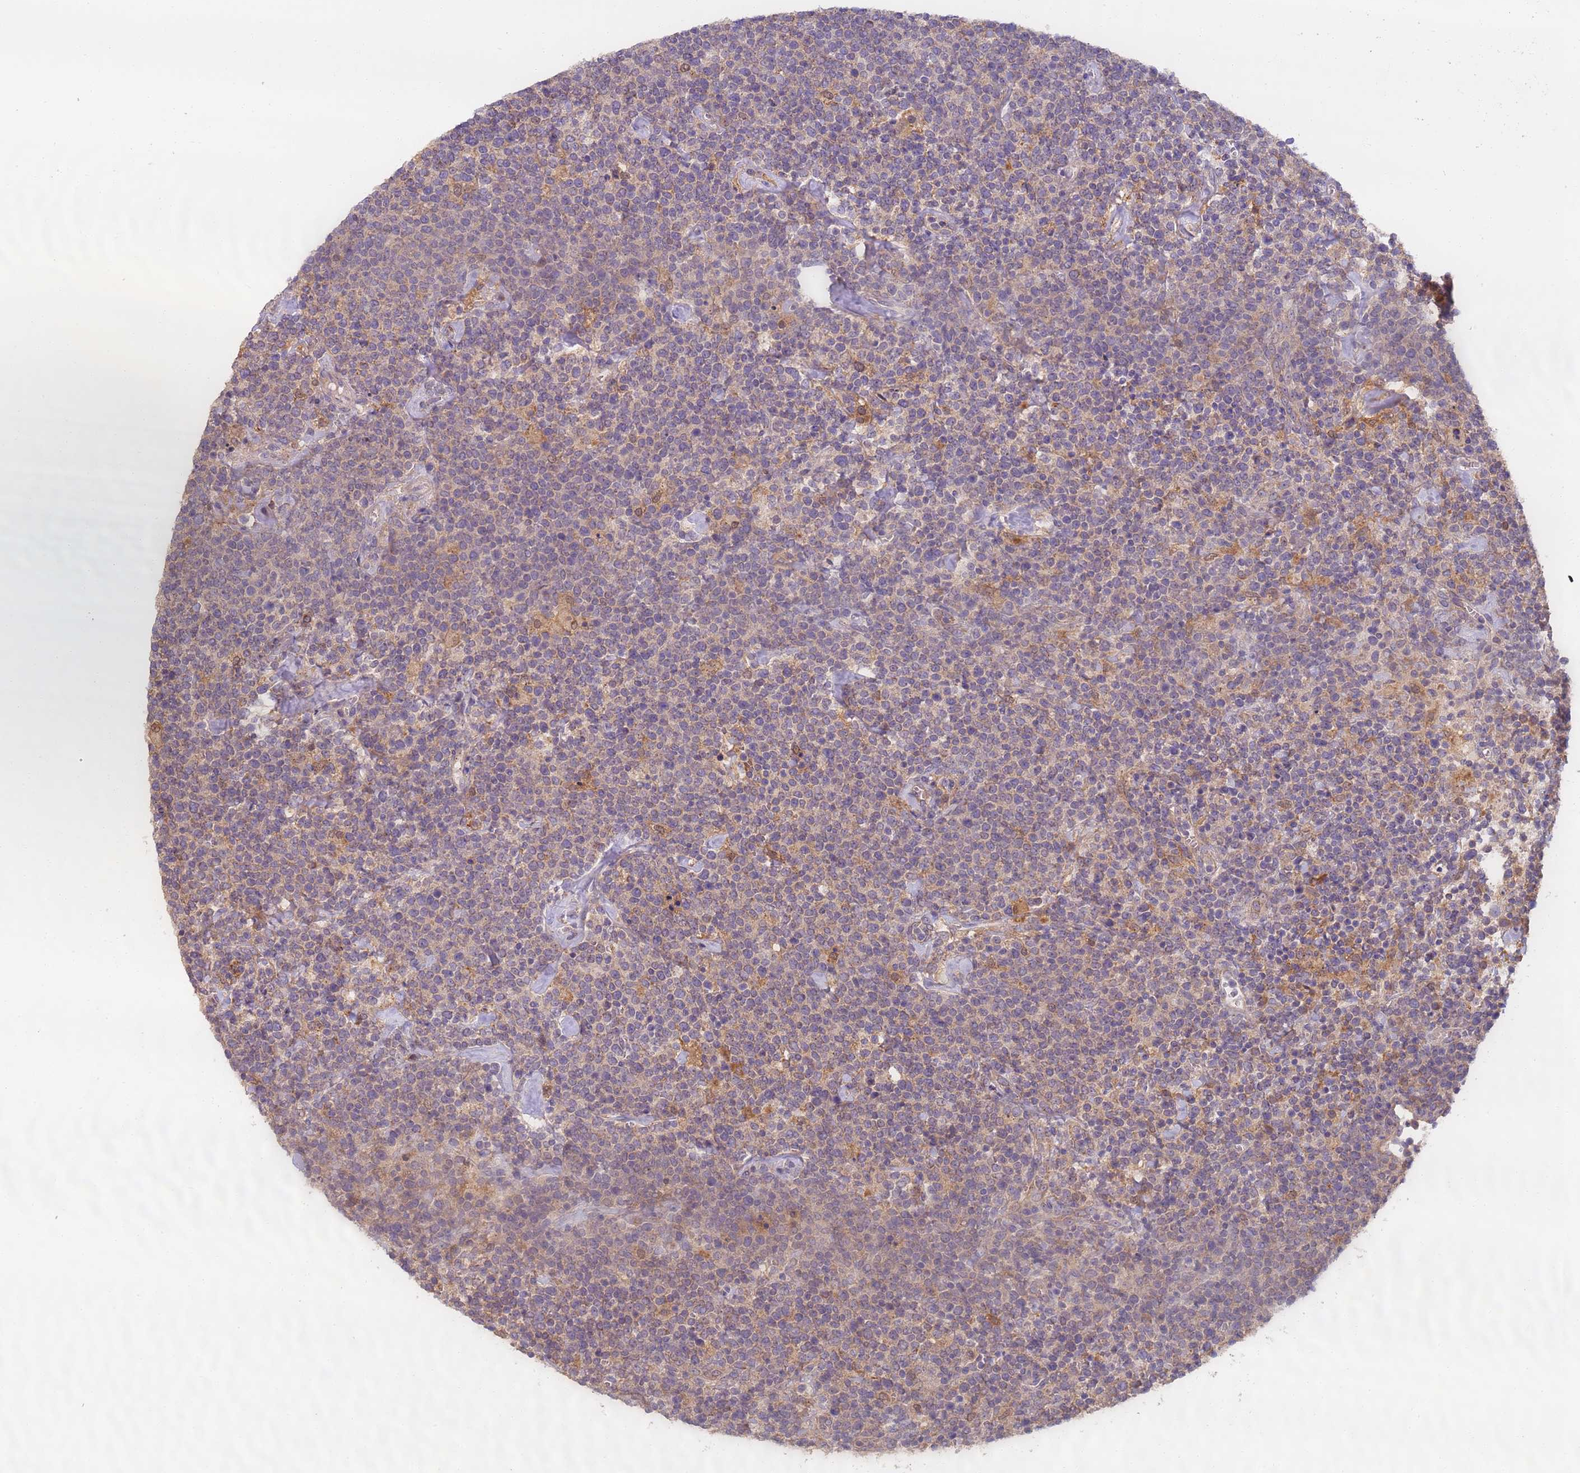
{"staining": {"intensity": "negative", "quantity": "none", "location": "none"}, "tissue": "lymphoma", "cell_type": "Tumor cells", "image_type": "cancer", "snomed": [{"axis": "morphology", "description": "Malignant lymphoma, non-Hodgkin's type, High grade"}, {"axis": "topography", "description": "Lymph node"}], "caption": "Protein analysis of lymphoma shows no significant expression in tumor cells.", "gene": "TIGAR", "patient": {"sex": "male", "age": 61}}